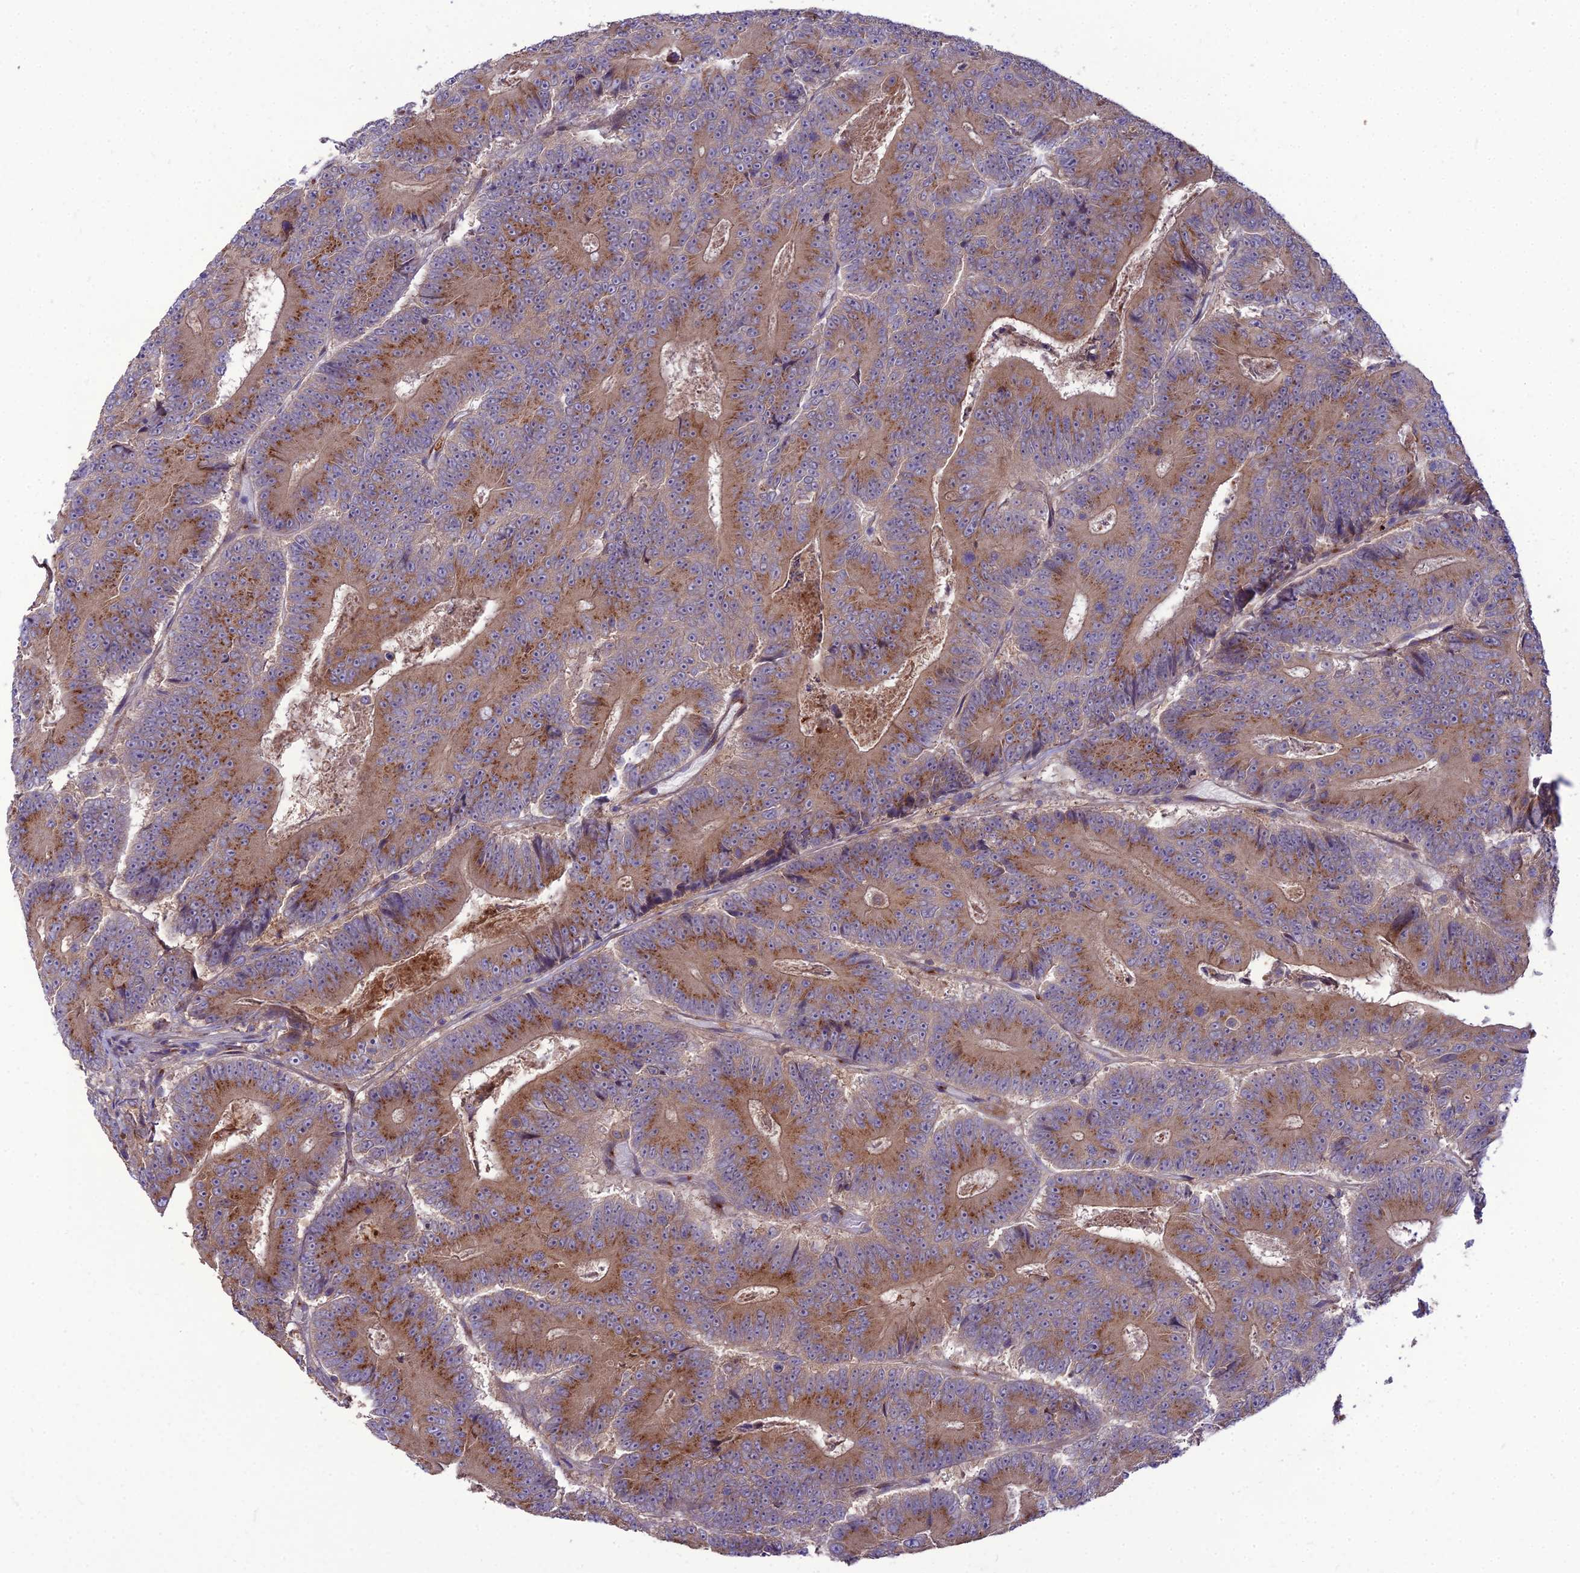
{"staining": {"intensity": "moderate", "quantity": ">75%", "location": "cytoplasmic/membranous"}, "tissue": "colorectal cancer", "cell_type": "Tumor cells", "image_type": "cancer", "snomed": [{"axis": "morphology", "description": "Adenocarcinoma, NOS"}, {"axis": "topography", "description": "Colon"}], "caption": "Colorectal cancer stained with a brown dye shows moderate cytoplasmic/membranous positive expression in approximately >75% of tumor cells.", "gene": "SPRYD7", "patient": {"sex": "male", "age": 83}}